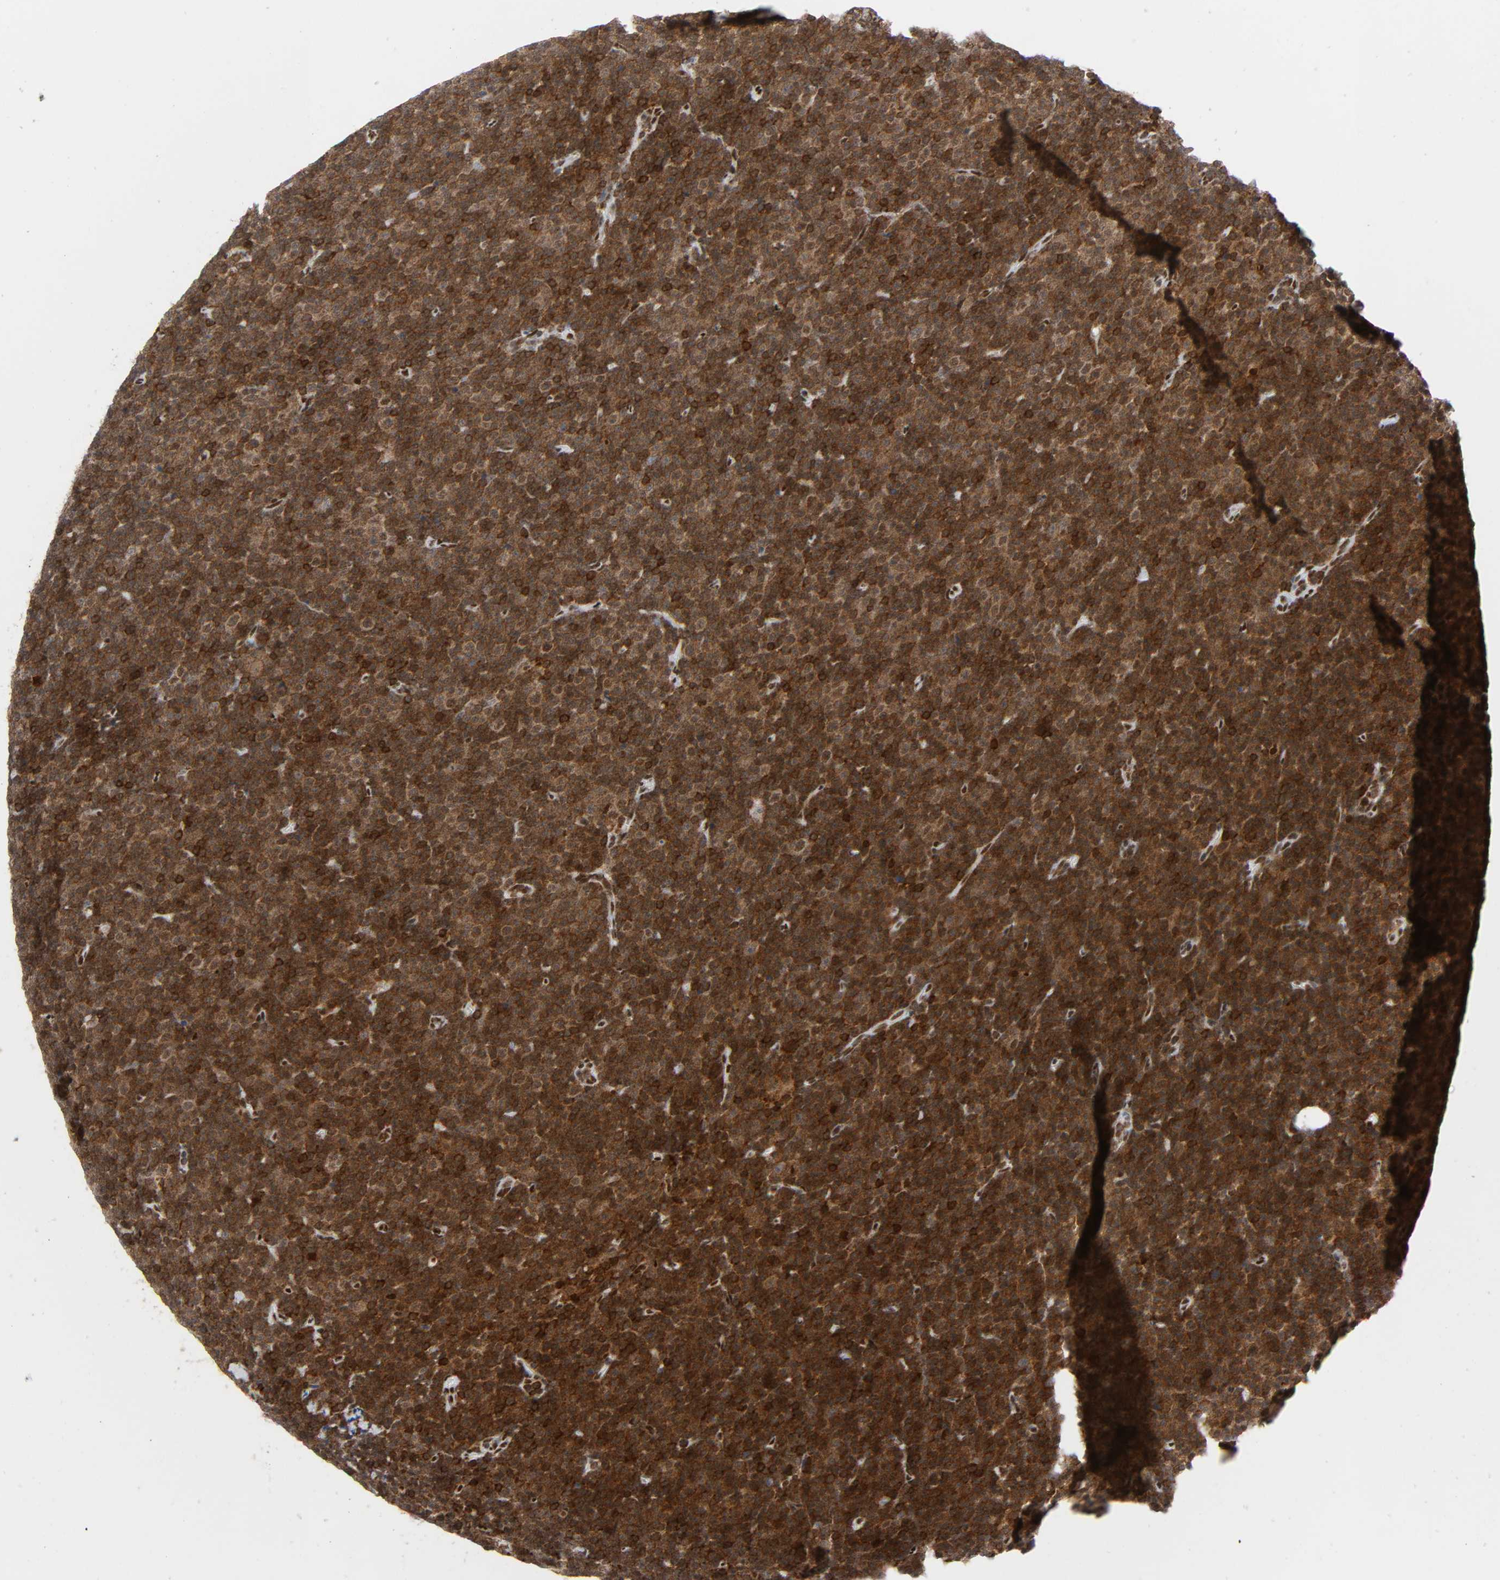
{"staining": {"intensity": "strong", "quantity": ">75%", "location": "cytoplasmic/membranous,nuclear"}, "tissue": "lymphoma", "cell_type": "Tumor cells", "image_type": "cancer", "snomed": [{"axis": "morphology", "description": "Malignant lymphoma, non-Hodgkin's type, Low grade"}, {"axis": "topography", "description": "Lymph node"}], "caption": "Tumor cells exhibit high levels of strong cytoplasmic/membranous and nuclear positivity in about >75% of cells in human low-grade malignant lymphoma, non-Hodgkin's type. The staining was performed using DAB, with brown indicating positive protein expression. Nuclei are stained blue with hematoxylin.", "gene": "WAS", "patient": {"sex": "female", "age": 67}}